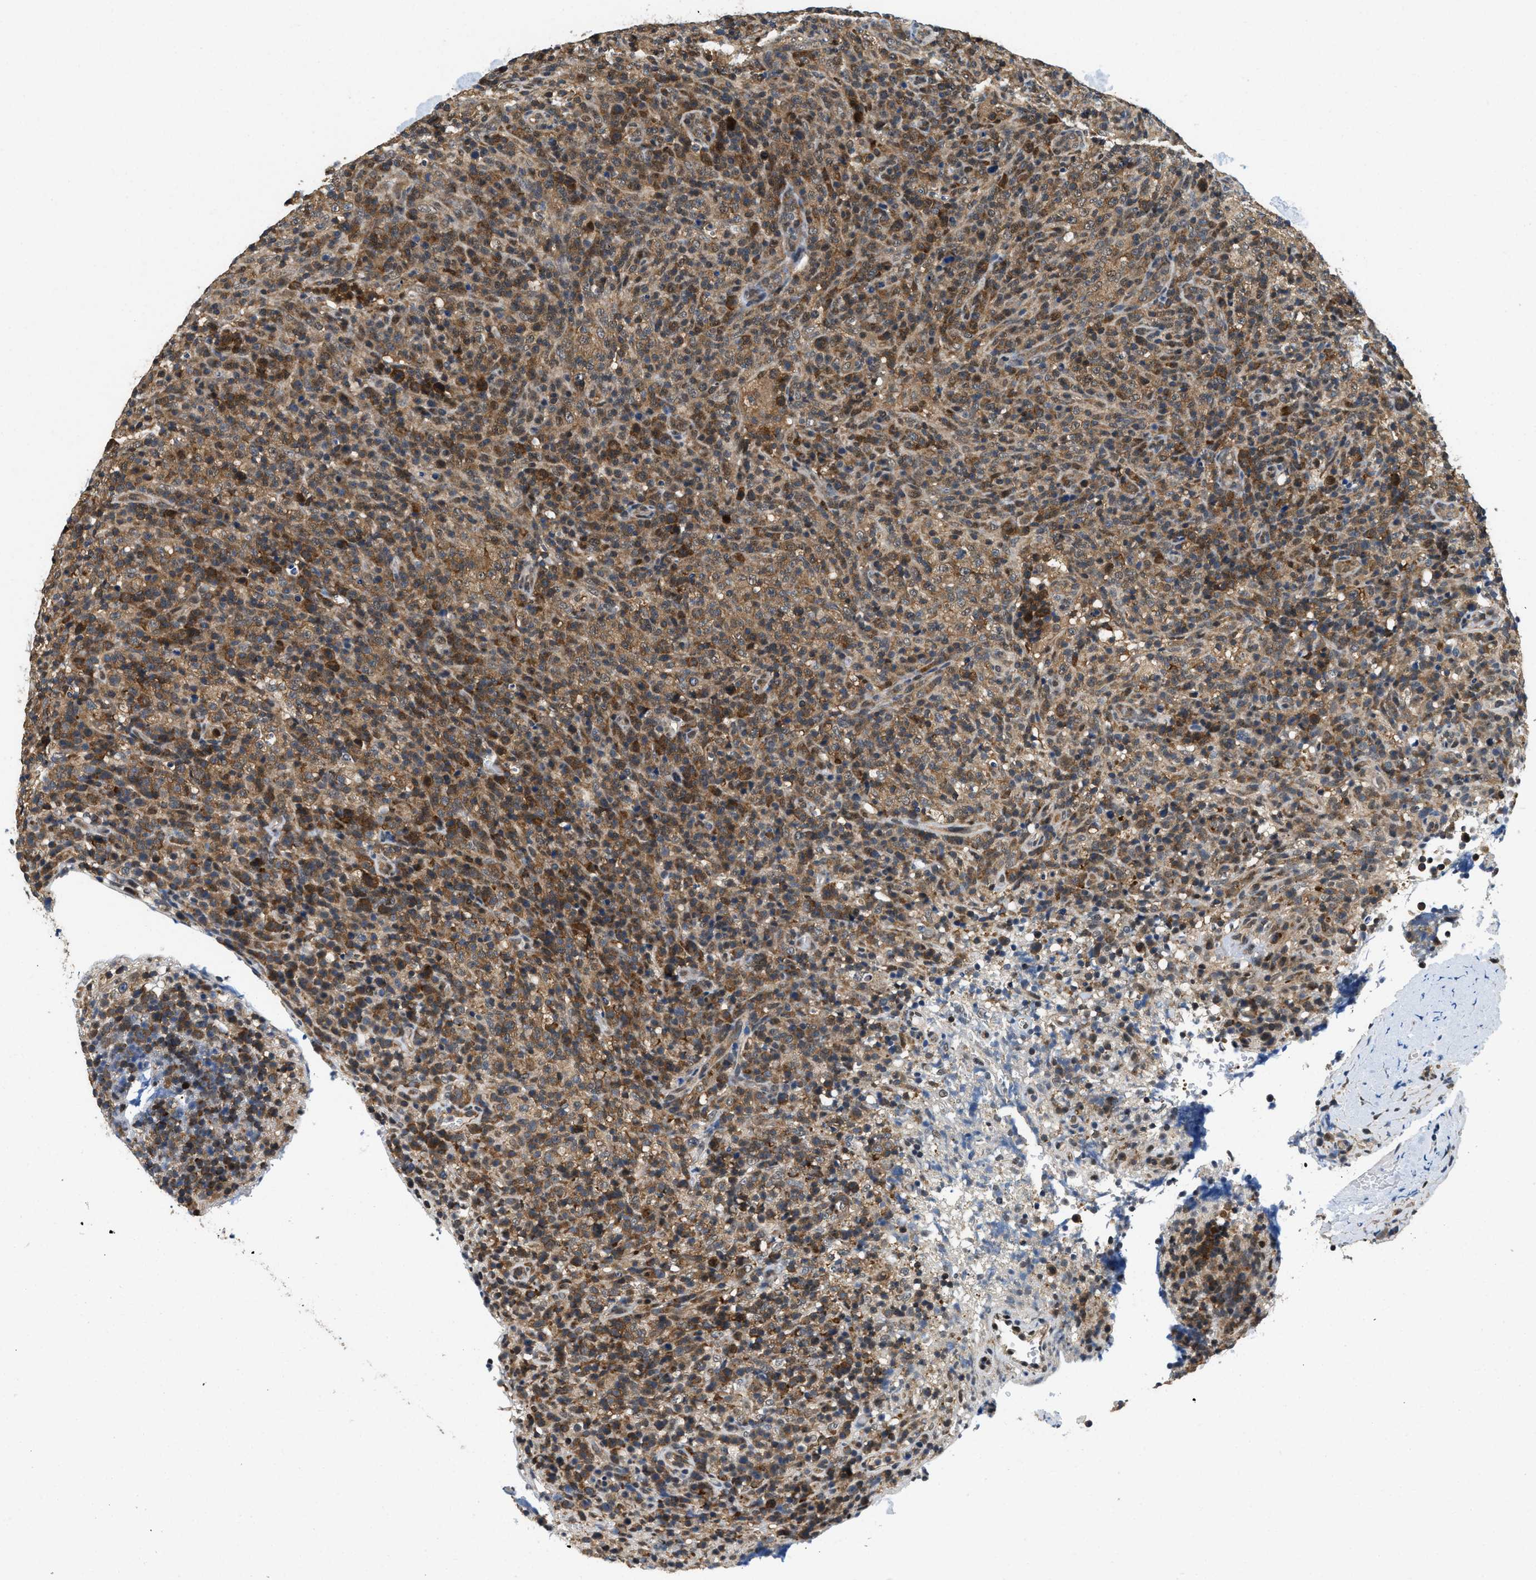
{"staining": {"intensity": "moderate", "quantity": ">75%", "location": "cytoplasmic/membranous,nuclear"}, "tissue": "lymphoma", "cell_type": "Tumor cells", "image_type": "cancer", "snomed": [{"axis": "morphology", "description": "Malignant lymphoma, non-Hodgkin's type, High grade"}, {"axis": "topography", "description": "Lymph node"}], "caption": "Immunohistochemistry (DAB (3,3'-diaminobenzidine)) staining of lymphoma demonstrates moderate cytoplasmic/membranous and nuclear protein expression in approximately >75% of tumor cells. (DAB = brown stain, brightfield microscopy at high magnification).", "gene": "ATF7IP", "patient": {"sex": "female", "age": 76}}